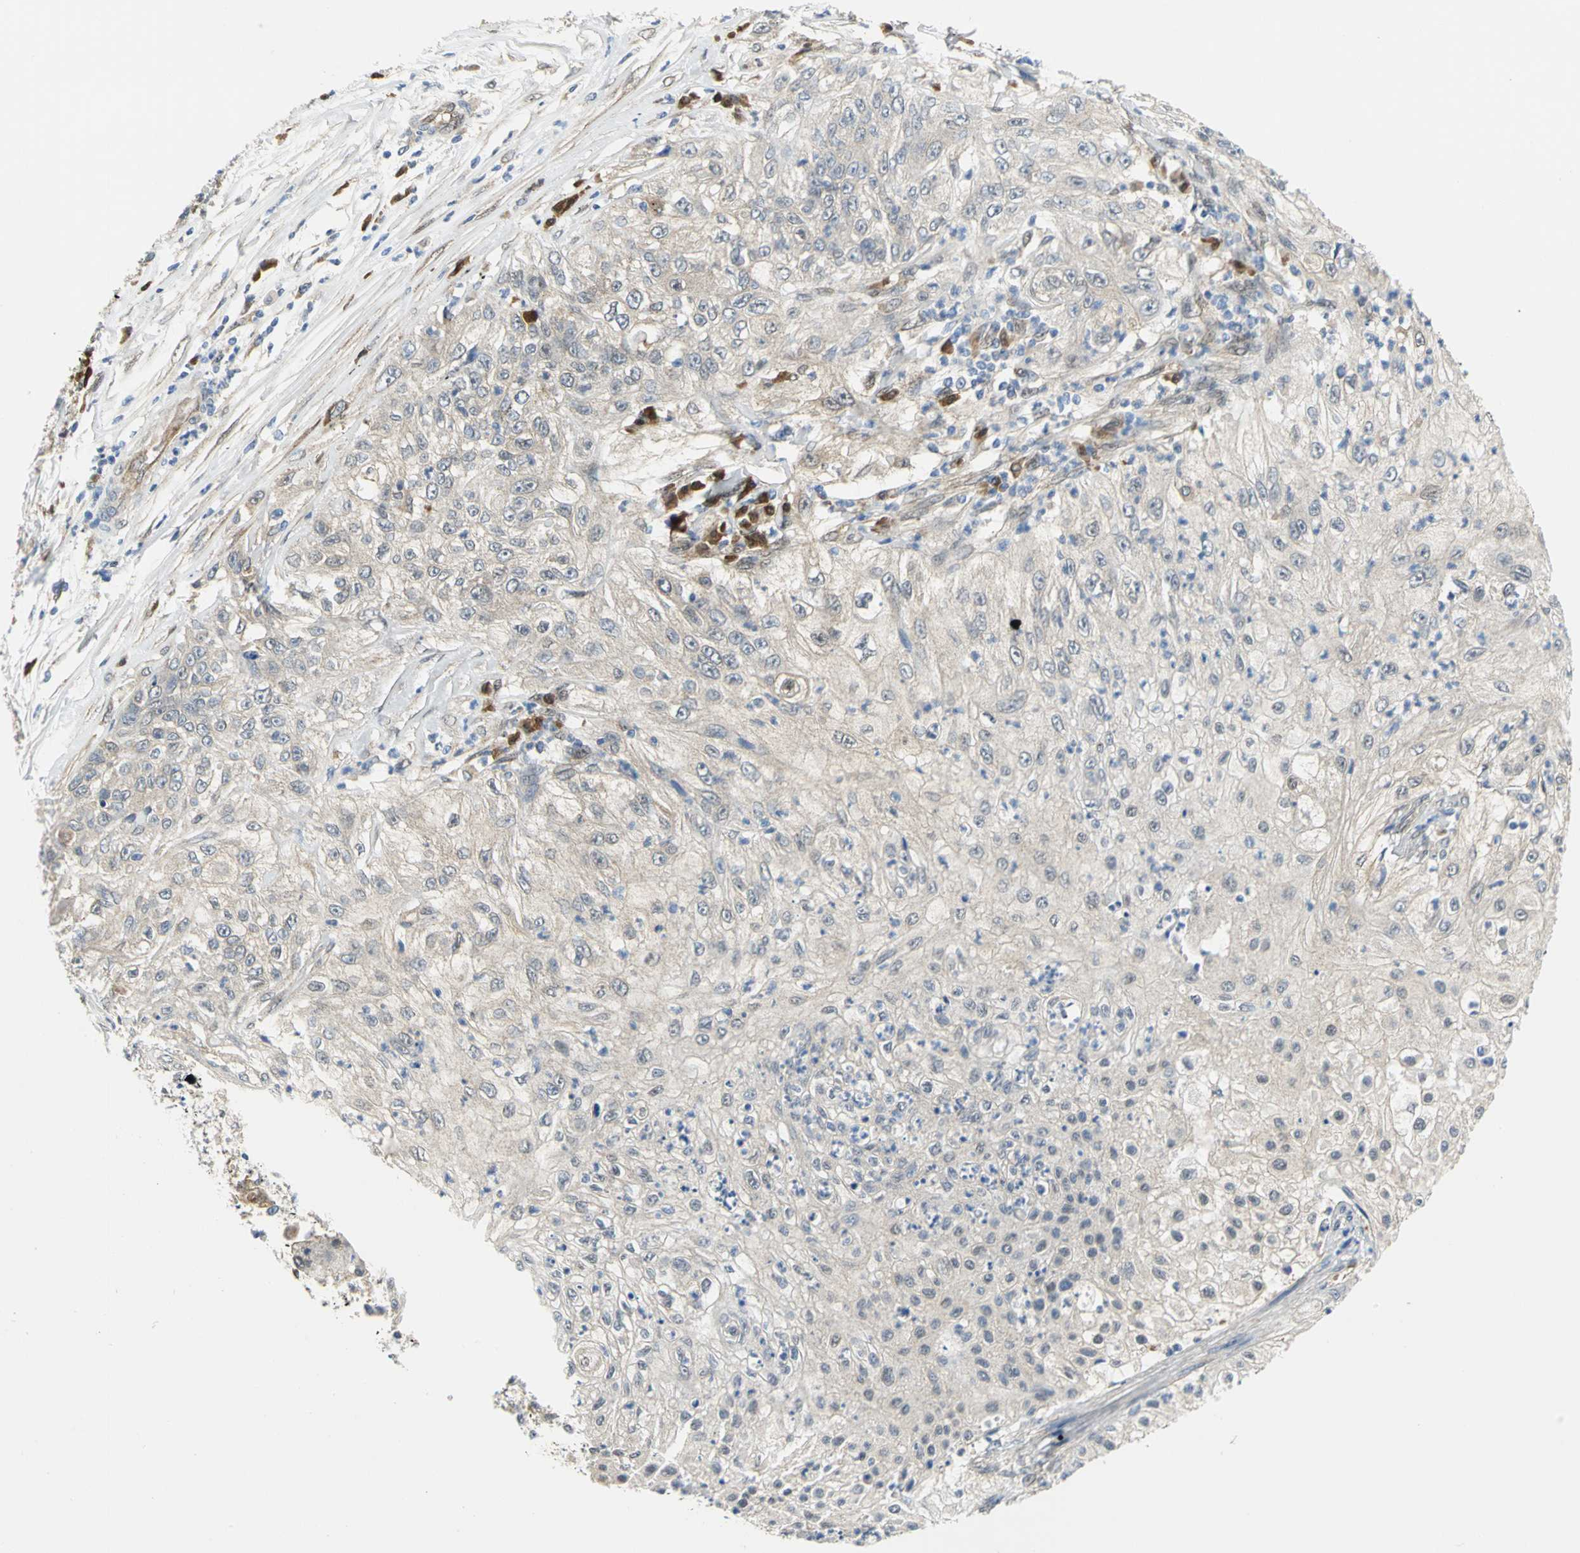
{"staining": {"intensity": "negative", "quantity": "none", "location": "none"}, "tissue": "lung cancer", "cell_type": "Tumor cells", "image_type": "cancer", "snomed": [{"axis": "morphology", "description": "Inflammation, NOS"}, {"axis": "morphology", "description": "Squamous cell carcinoma, NOS"}, {"axis": "topography", "description": "Lymph node"}, {"axis": "topography", "description": "Soft tissue"}, {"axis": "topography", "description": "Lung"}], "caption": "DAB (3,3'-diaminobenzidine) immunohistochemical staining of human lung cancer (squamous cell carcinoma) demonstrates no significant expression in tumor cells.", "gene": "PGM3", "patient": {"sex": "male", "age": 66}}